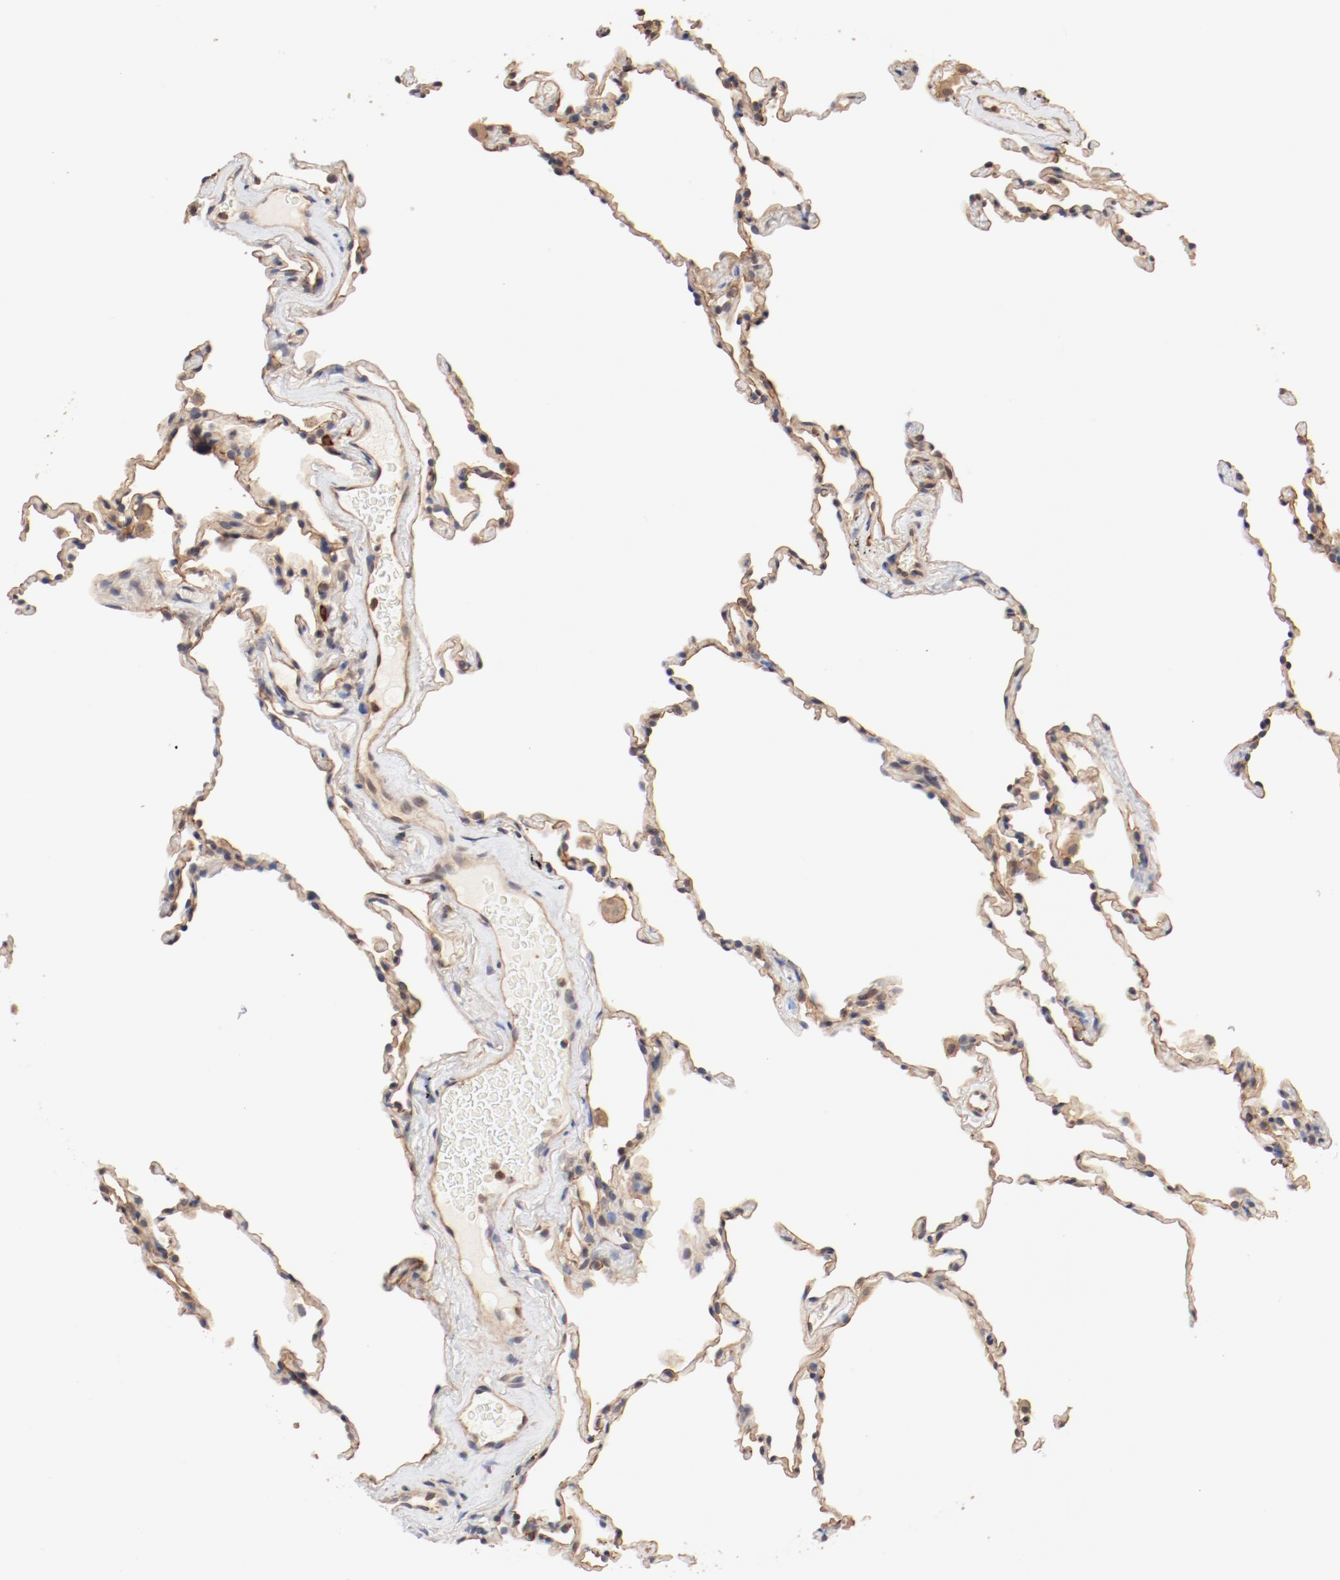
{"staining": {"intensity": "weak", "quantity": "25%-75%", "location": "cytoplasmic/membranous"}, "tissue": "lung", "cell_type": "Alveolar cells", "image_type": "normal", "snomed": [{"axis": "morphology", "description": "Normal tissue, NOS"}, {"axis": "morphology", "description": "Soft tissue tumor metastatic"}, {"axis": "topography", "description": "Lung"}], "caption": "Benign lung exhibits weak cytoplasmic/membranous expression in approximately 25%-75% of alveolar cells.", "gene": "UBE2J1", "patient": {"sex": "male", "age": 59}}